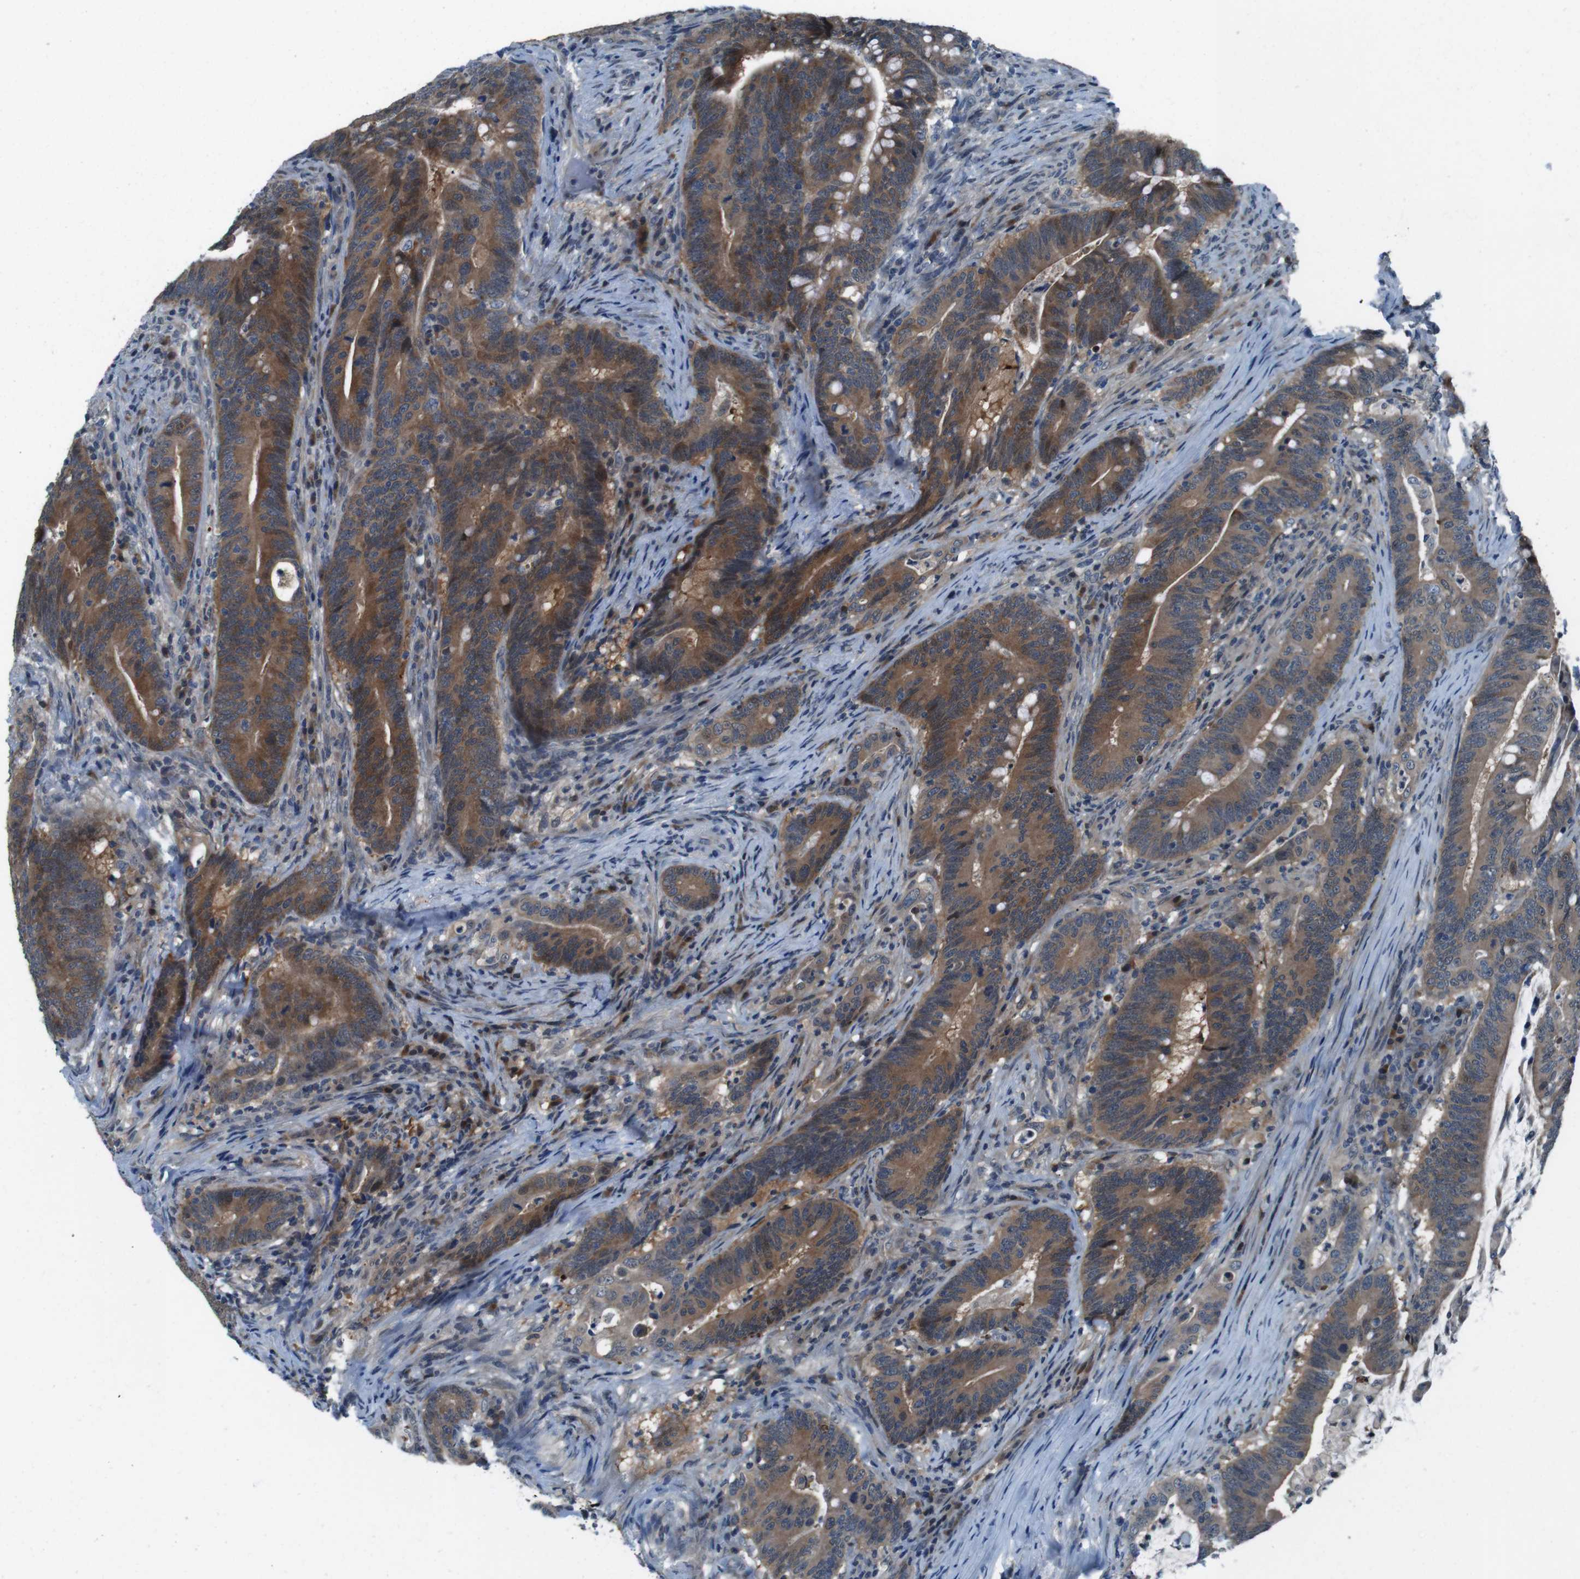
{"staining": {"intensity": "moderate", "quantity": ">75%", "location": "cytoplasmic/membranous"}, "tissue": "colorectal cancer", "cell_type": "Tumor cells", "image_type": "cancer", "snomed": [{"axis": "morphology", "description": "Normal tissue, NOS"}, {"axis": "morphology", "description": "Adenocarcinoma, NOS"}, {"axis": "topography", "description": "Colon"}], "caption": "A histopathology image of colorectal cancer (adenocarcinoma) stained for a protein exhibits moderate cytoplasmic/membranous brown staining in tumor cells.", "gene": "LRP5", "patient": {"sex": "female", "age": 66}}